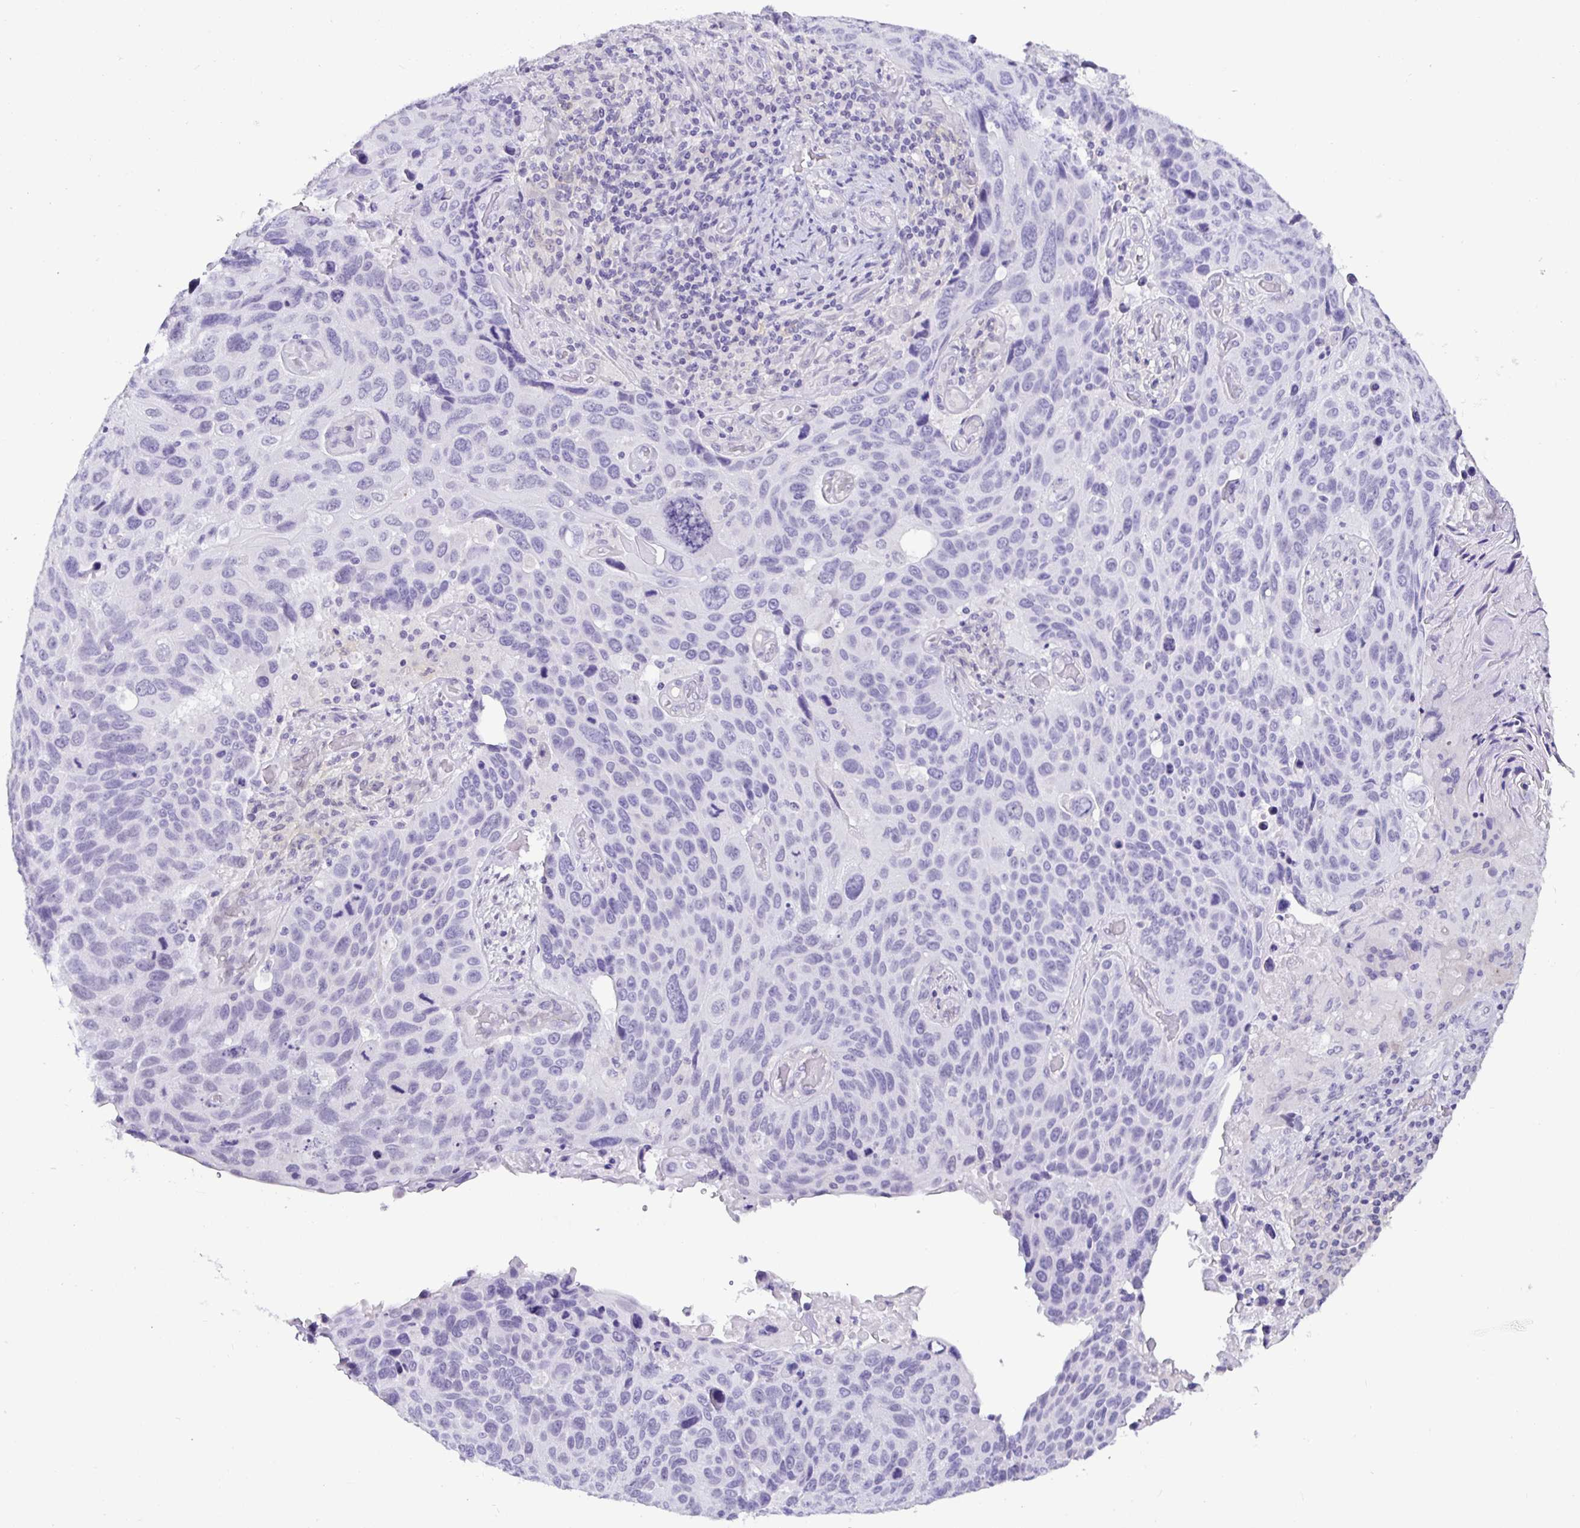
{"staining": {"intensity": "negative", "quantity": "none", "location": "none"}, "tissue": "lung cancer", "cell_type": "Tumor cells", "image_type": "cancer", "snomed": [{"axis": "morphology", "description": "Squamous cell carcinoma, NOS"}, {"axis": "topography", "description": "Lung"}], "caption": "Human lung cancer (squamous cell carcinoma) stained for a protein using immunohistochemistry (IHC) shows no expression in tumor cells.", "gene": "NUP188", "patient": {"sex": "male", "age": 68}}